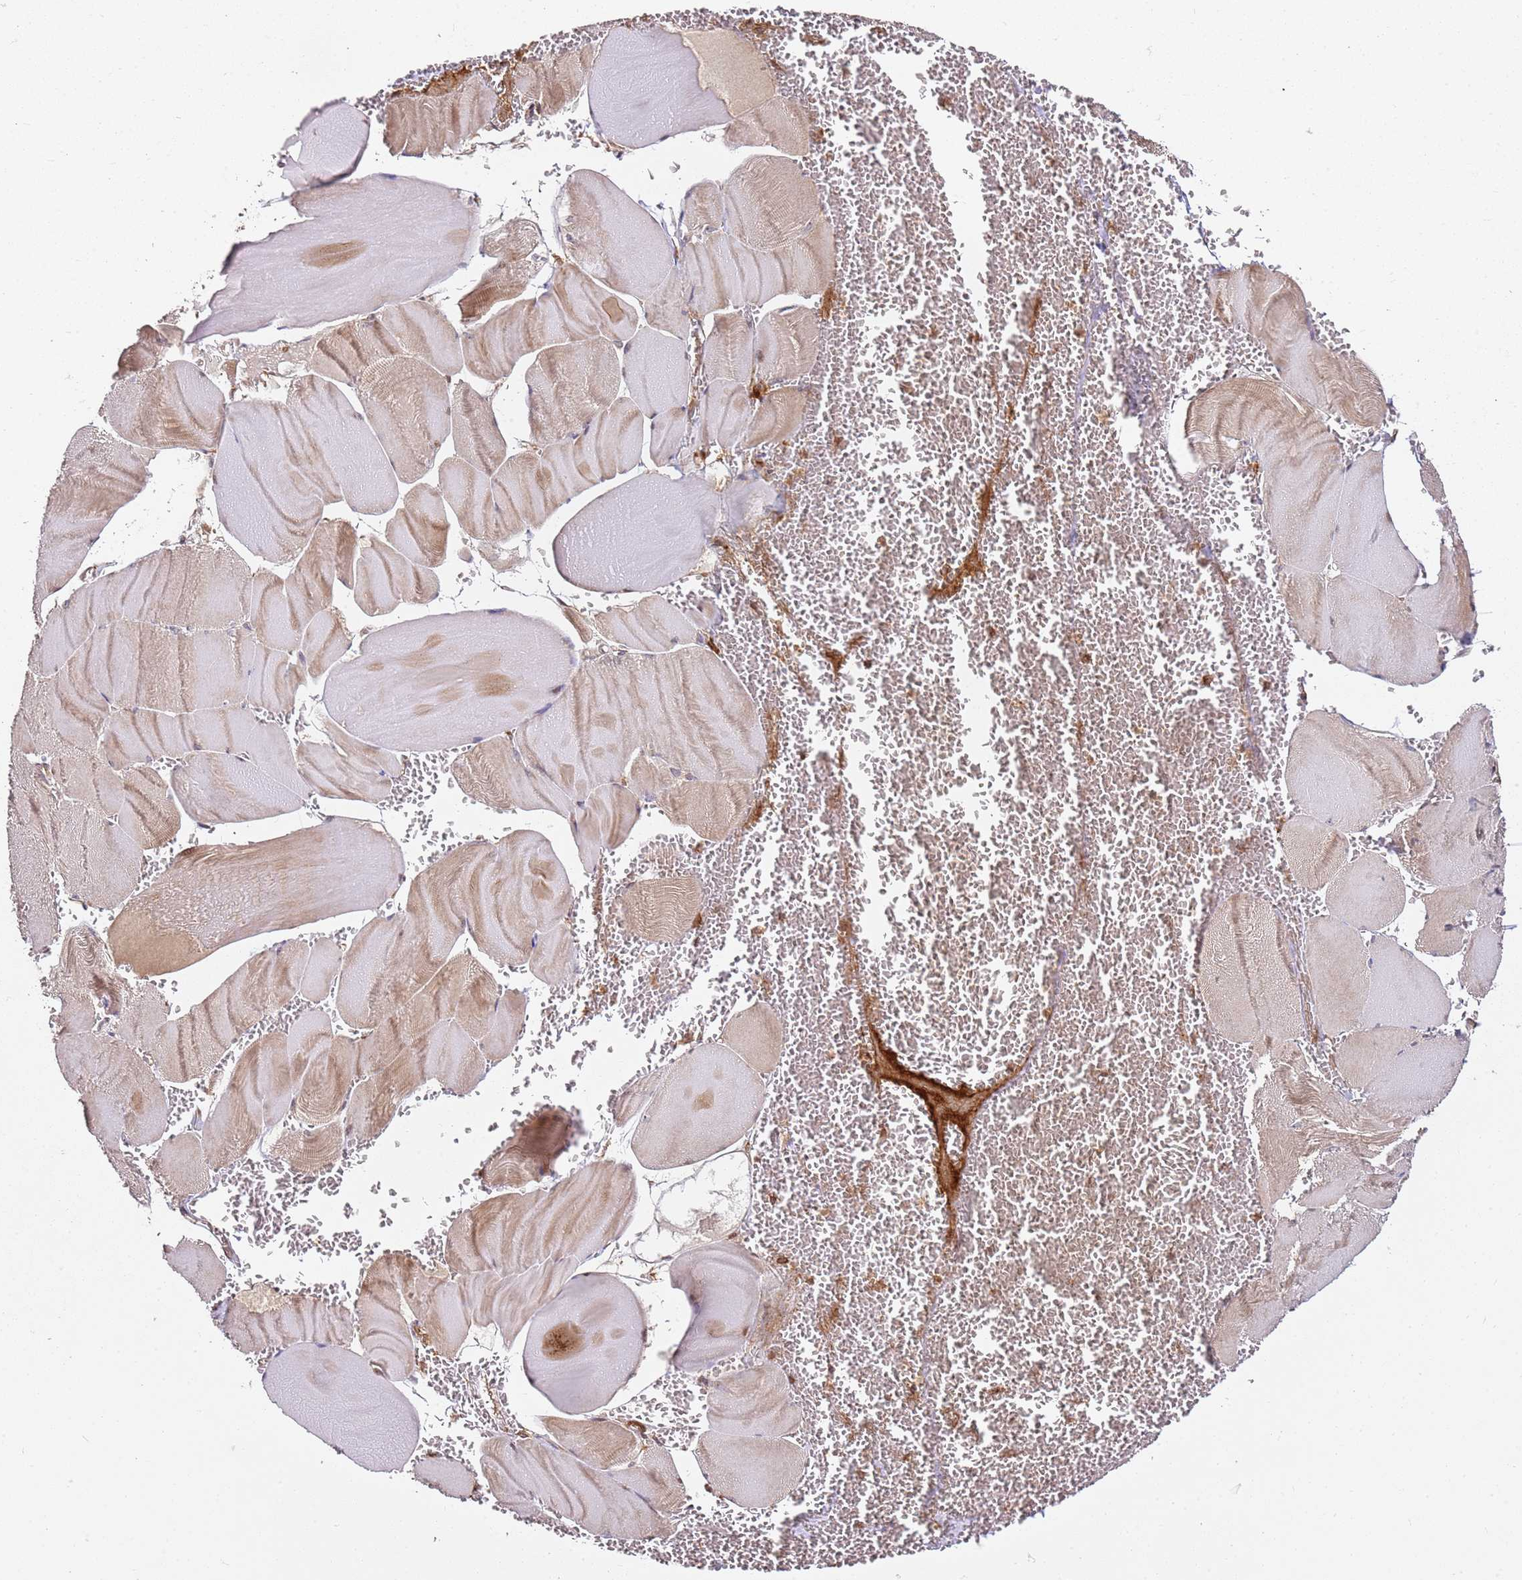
{"staining": {"intensity": "weak", "quantity": "25%-75%", "location": "cytoplasmic/membranous"}, "tissue": "skeletal muscle", "cell_type": "Myocytes", "image_type": "normal", "snomed": [{"axis": "morphology", "description": "Normal tissue, NOS"}, {"axis": "morphology", "description": "Basal cell carcinoma"}, {"axis": "topography", "description": "Skeletal muscle"}], "caption": "Skeletal muscle stained for a protein (brown) shows weak cytoplasmic/membranous positive staining in about 25%-75% of myocytes.", "gene": "PRMT7", "patient": {"sex": "female", "age": 64}}